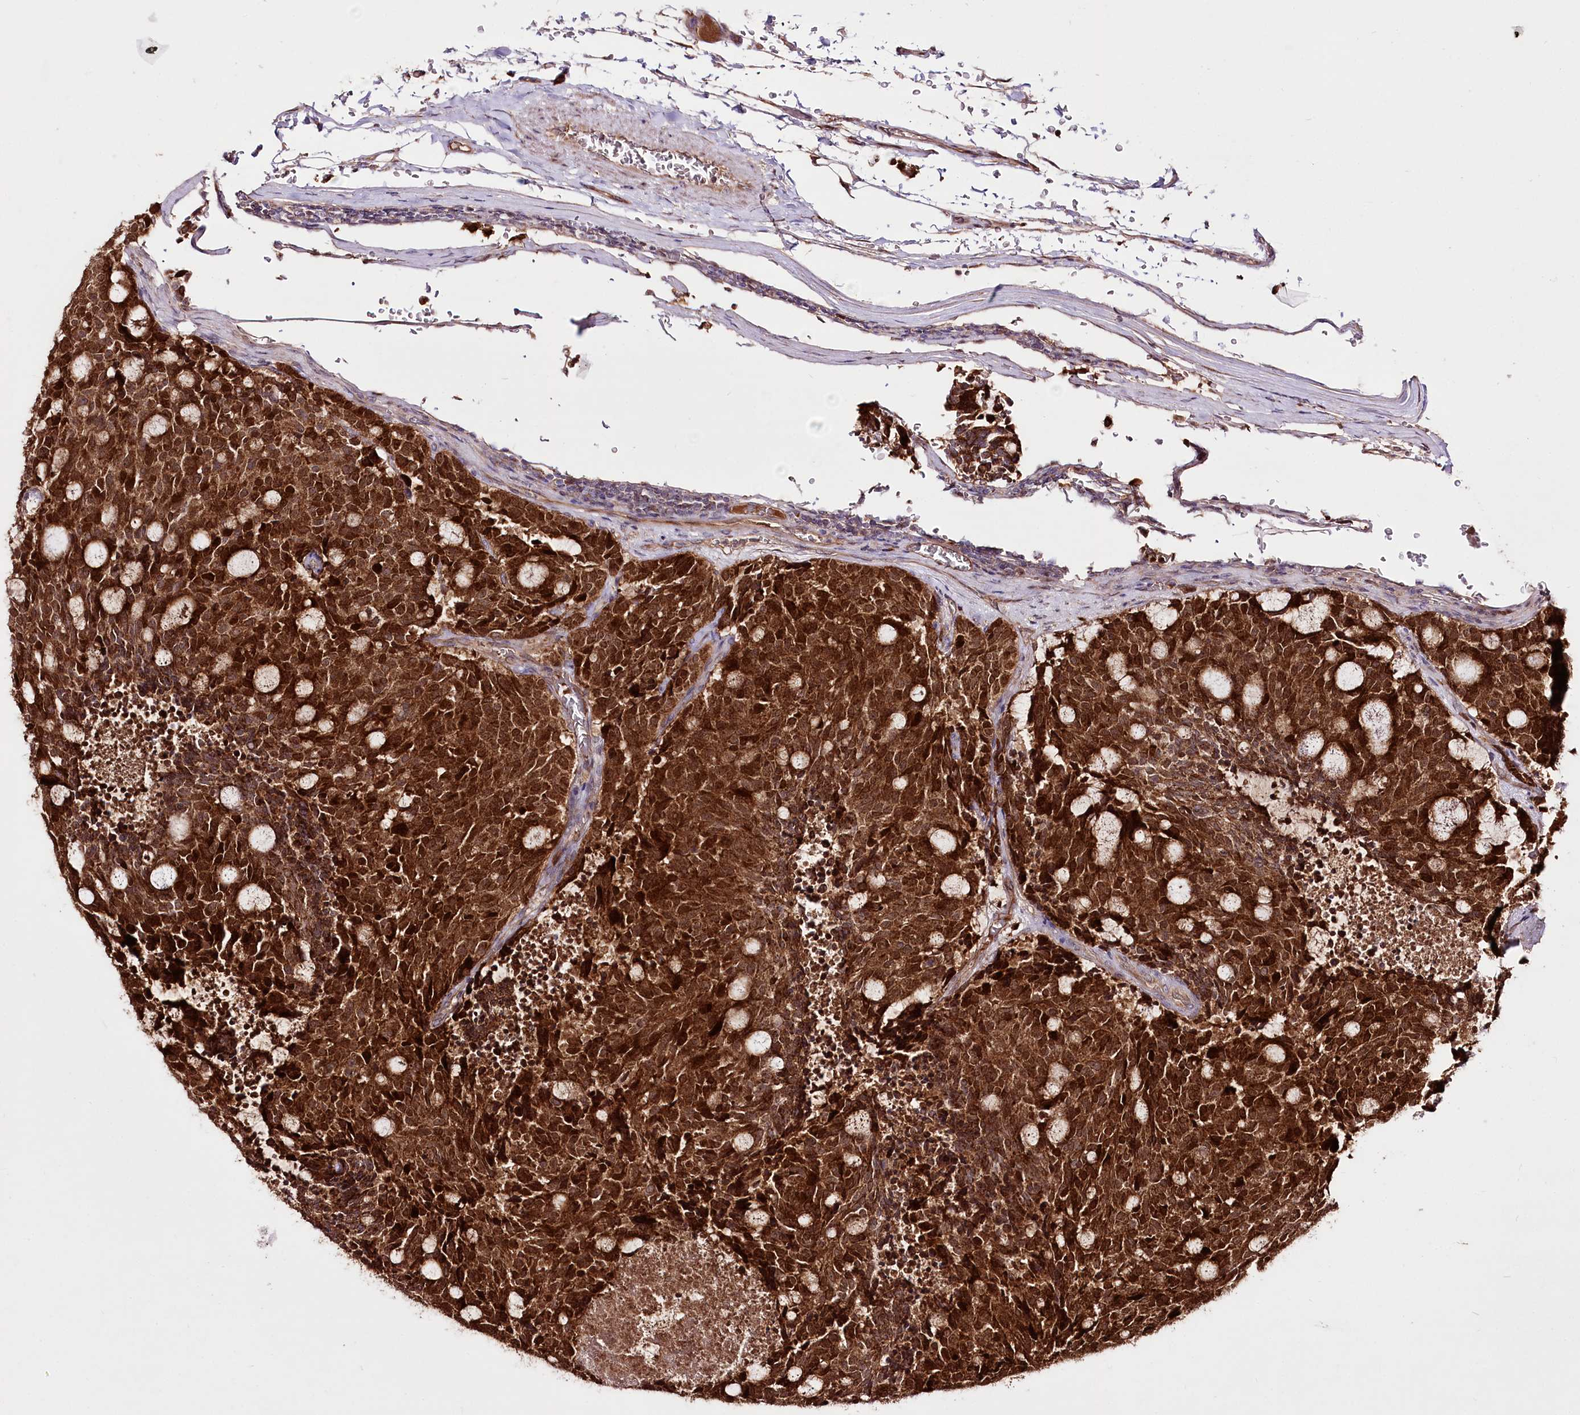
{"staining": {"intensity": "strong", "quantity": ">75%", "location": "cytoplasmic/membranous"}, "tissue": "carcinoid", "cell_type": "Tumor cells", "image_type": "cancer", "snomed": [{"axis": "morphology", "description": "Carcinoid, malignant, NOS"}, {"axis": "topography", "description": "Pancreas"}], "caption": "Malignant carcinoid stained for a protein (brown) displays strong cytoplasmic/membranous positive expression in about >75% of tumor cells.", "gene": "REXO2", "patient": {"sex": "female", "age": 54}}